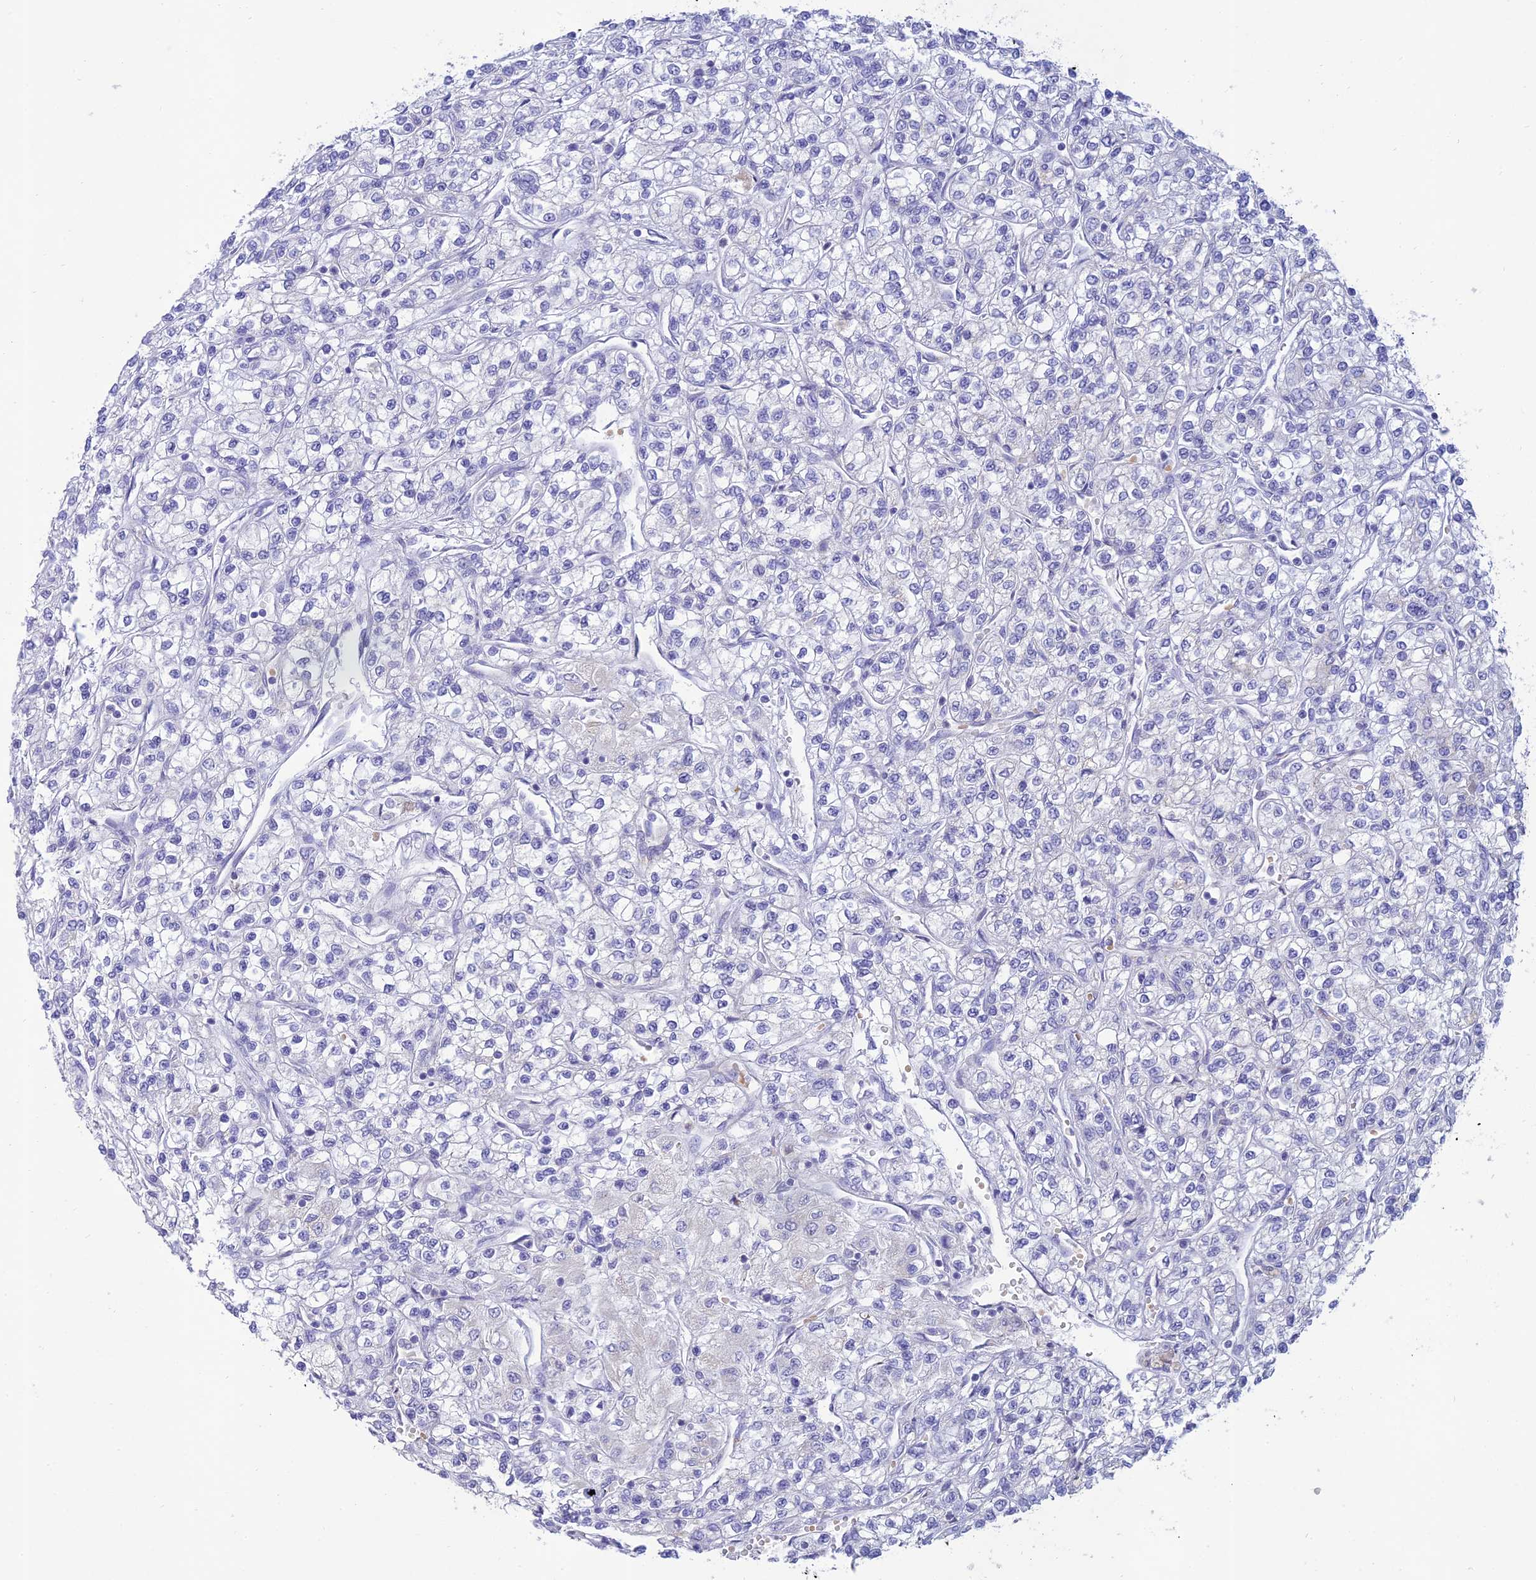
{"staining": {"intensity": "negative", "quantity": "none", "location": "none"}, "tissue": "renal cancer", "cell_type": "Tumor cells", "image_type": "cancer", "snomed": [{"axis": "morphology", "description": "Adenocarcinoma, NOS"}, {"axis": "topography", "description": "Kidney"}], "caption": "Immunohistochemistry (IHC) of renal cancer (adenocarcinoma) reveals no positivity in tumor cells.", "gene": "MAL2", "patient": {"sex": "male", "age": 80}}